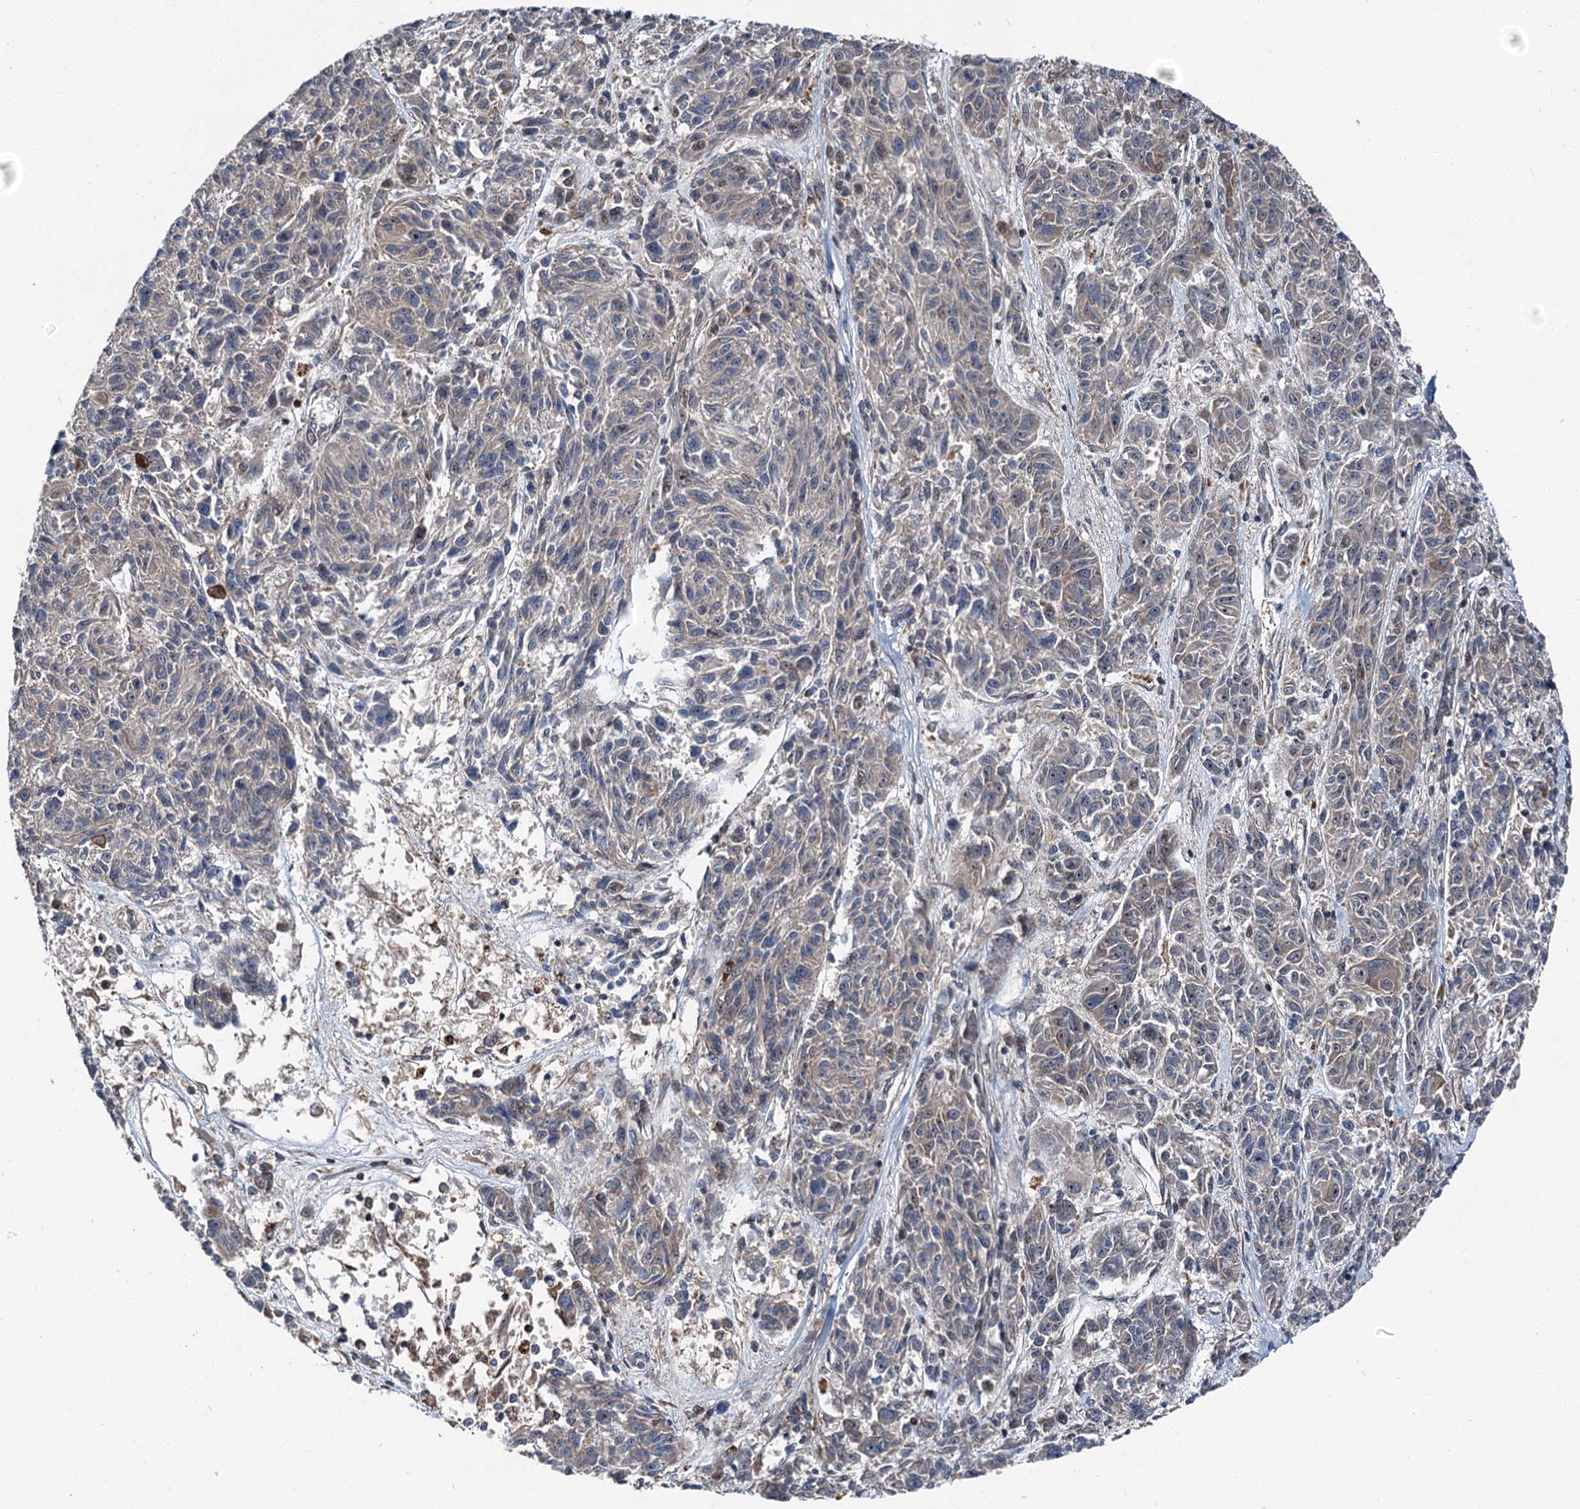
{"staining": {"intensity": "moderate", "quantity": "<25%", "location": "cytoplasmic/membranous"}, "tissue": "melanoma", "cell_type": "Tumor cells", "image_type": "cancer", "snomed": [{"axis": "morphology", "description": "Malignant melanoma, NOS"}, {"axis": "topography", "description": "Skin"}], "caption": "An image showing moderate cytoplasmic/membranous staining in approximately <25% of tumor cells in melanoma, as visualized by brown immunohistochemical staining.", "gene": "POLR1D", "patient": {"sex": "male", "age": 53}}